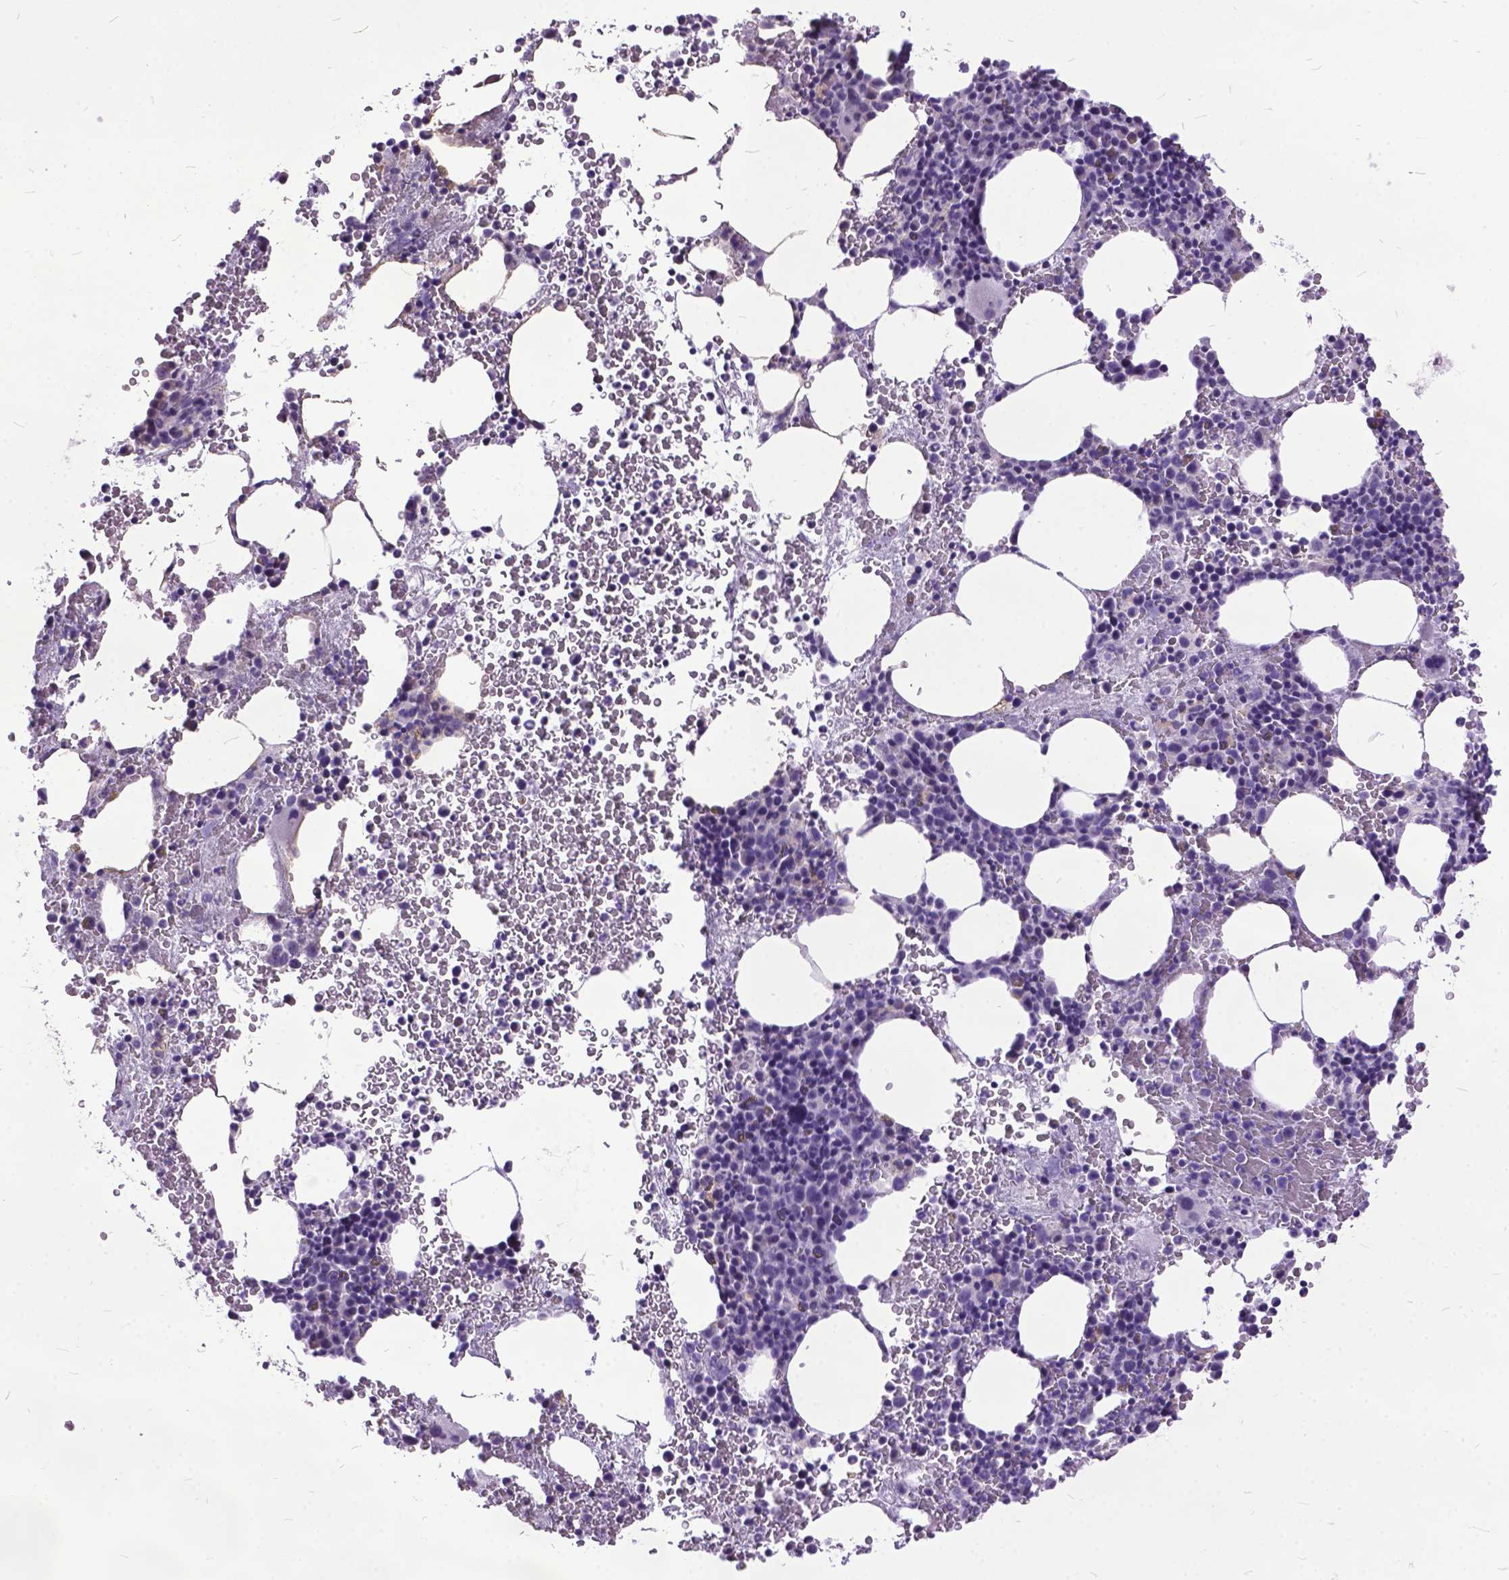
{"staining": {"intensity": "negative", "quantity": "none", "location": "none"}, "tissue": "bone marrow", "cell_type": "Hematopoietic cells", "image_type": "normal", "snomed": [{"axis": "morphology", "description": "Normal tissue, NOS"}, {"axis": "topography", "description": "Bone marrow"}], "caption": "IHC image of normal human bone marrow stained for a protein (brown), which shows no positivity in hematopoietic cells. (Stains: DAB (3,3'-diaminobenzidine) IHC with hematoxylin counter stain, Microscopy: brightfield microscopy at high magnification).", "gene": "MARCHF10", "patient": {"sex": "female", "age": 56}}